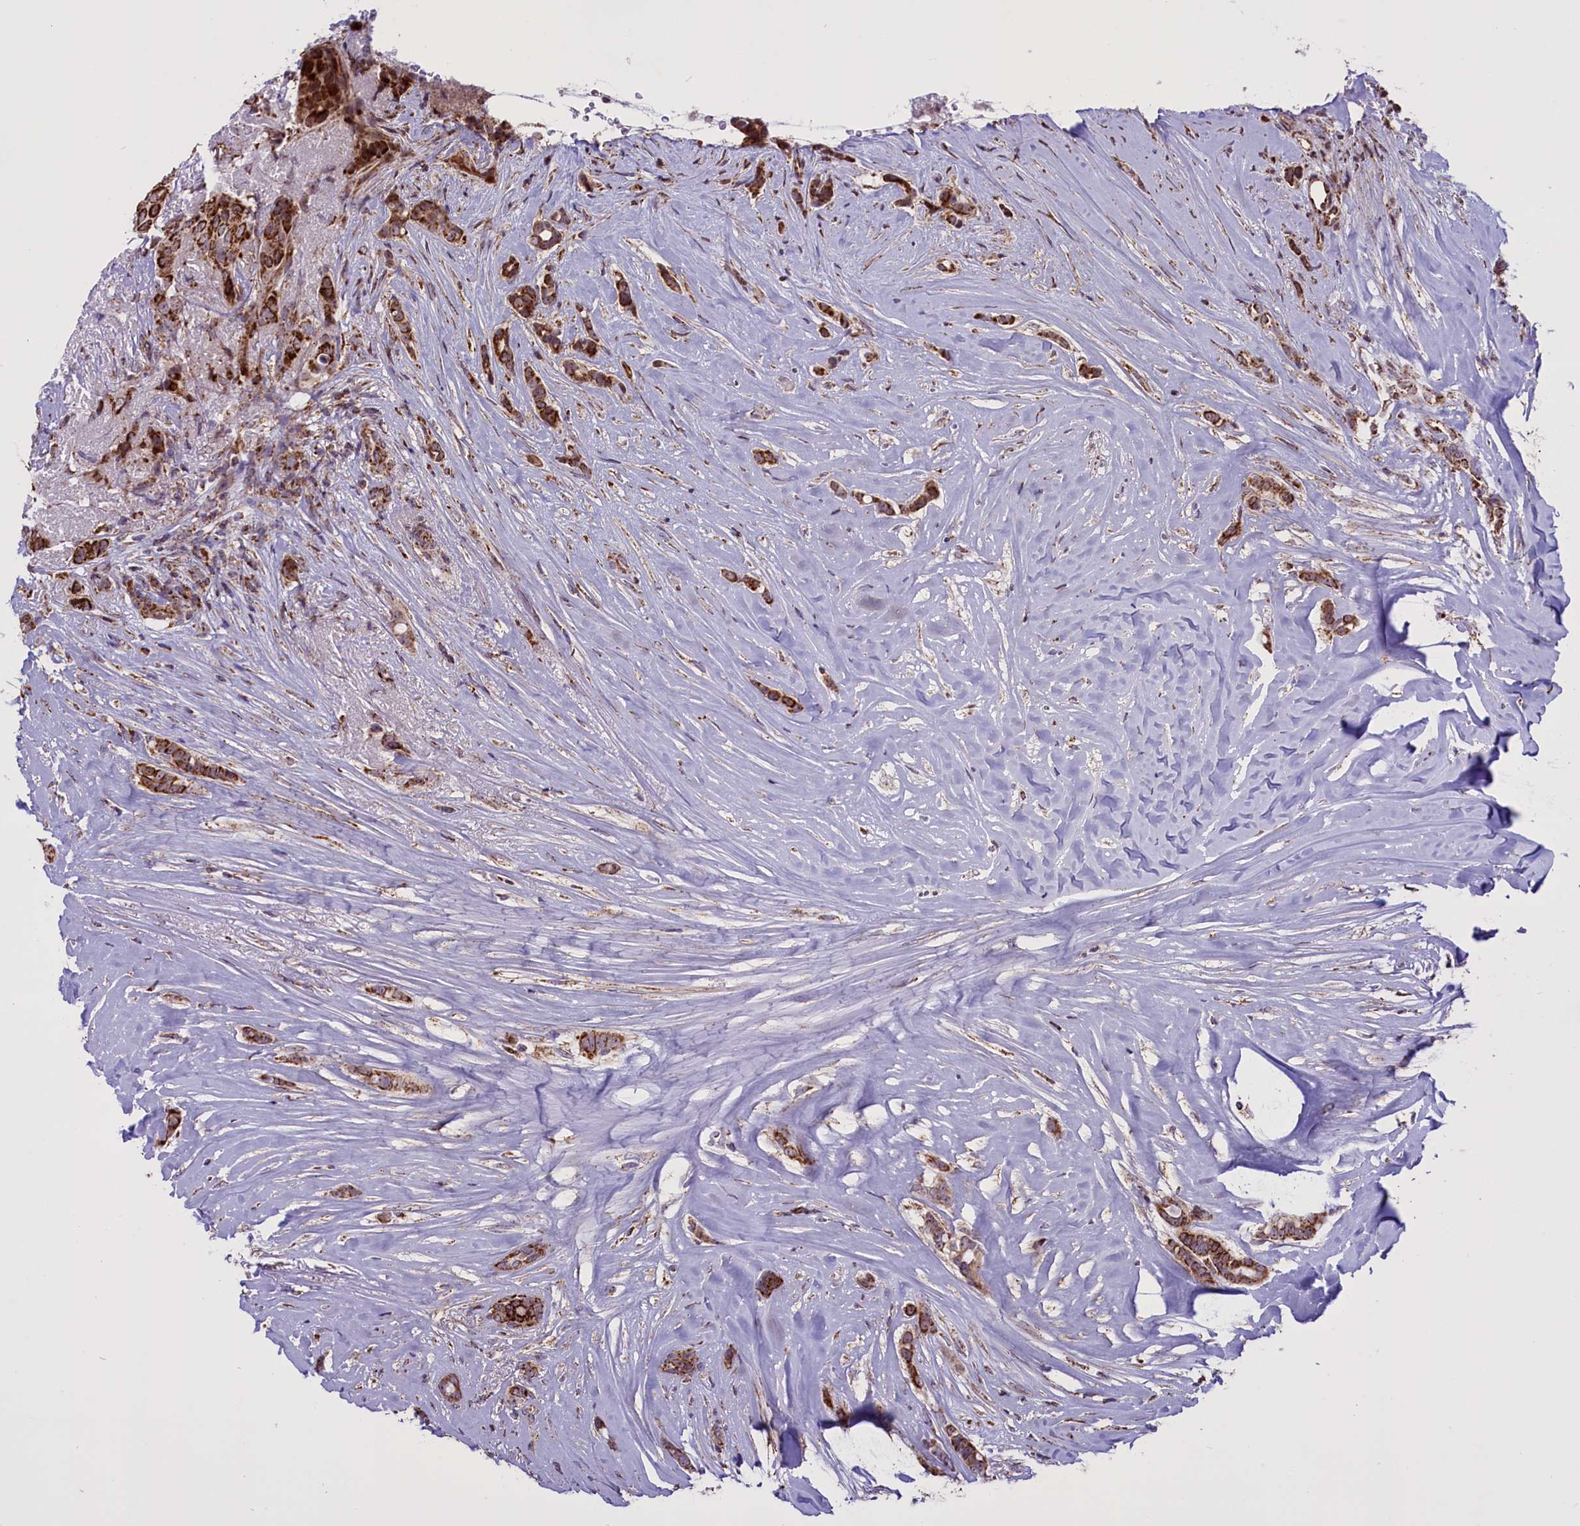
{"staining": {"intensity": "strong", "quantity": ">75%", "location": "cytoplasmic/membranous"}, "tissue": "breast cancer", "cell_type": "Tumor cells", "image_type": "cancer", "snomed": [{"axis": "morphology", "description": "Lobular carcinoma"}, {"axis": "topography", "description": "Breast"}], "caption": "Protein staining reveals strong cytoplasmic/membranous staining in about >75% of tumor cells in breast cancer (lobular carcinoma).", "gene": "NDUFS5", "patient": {"sex": "female", "age": 51}}